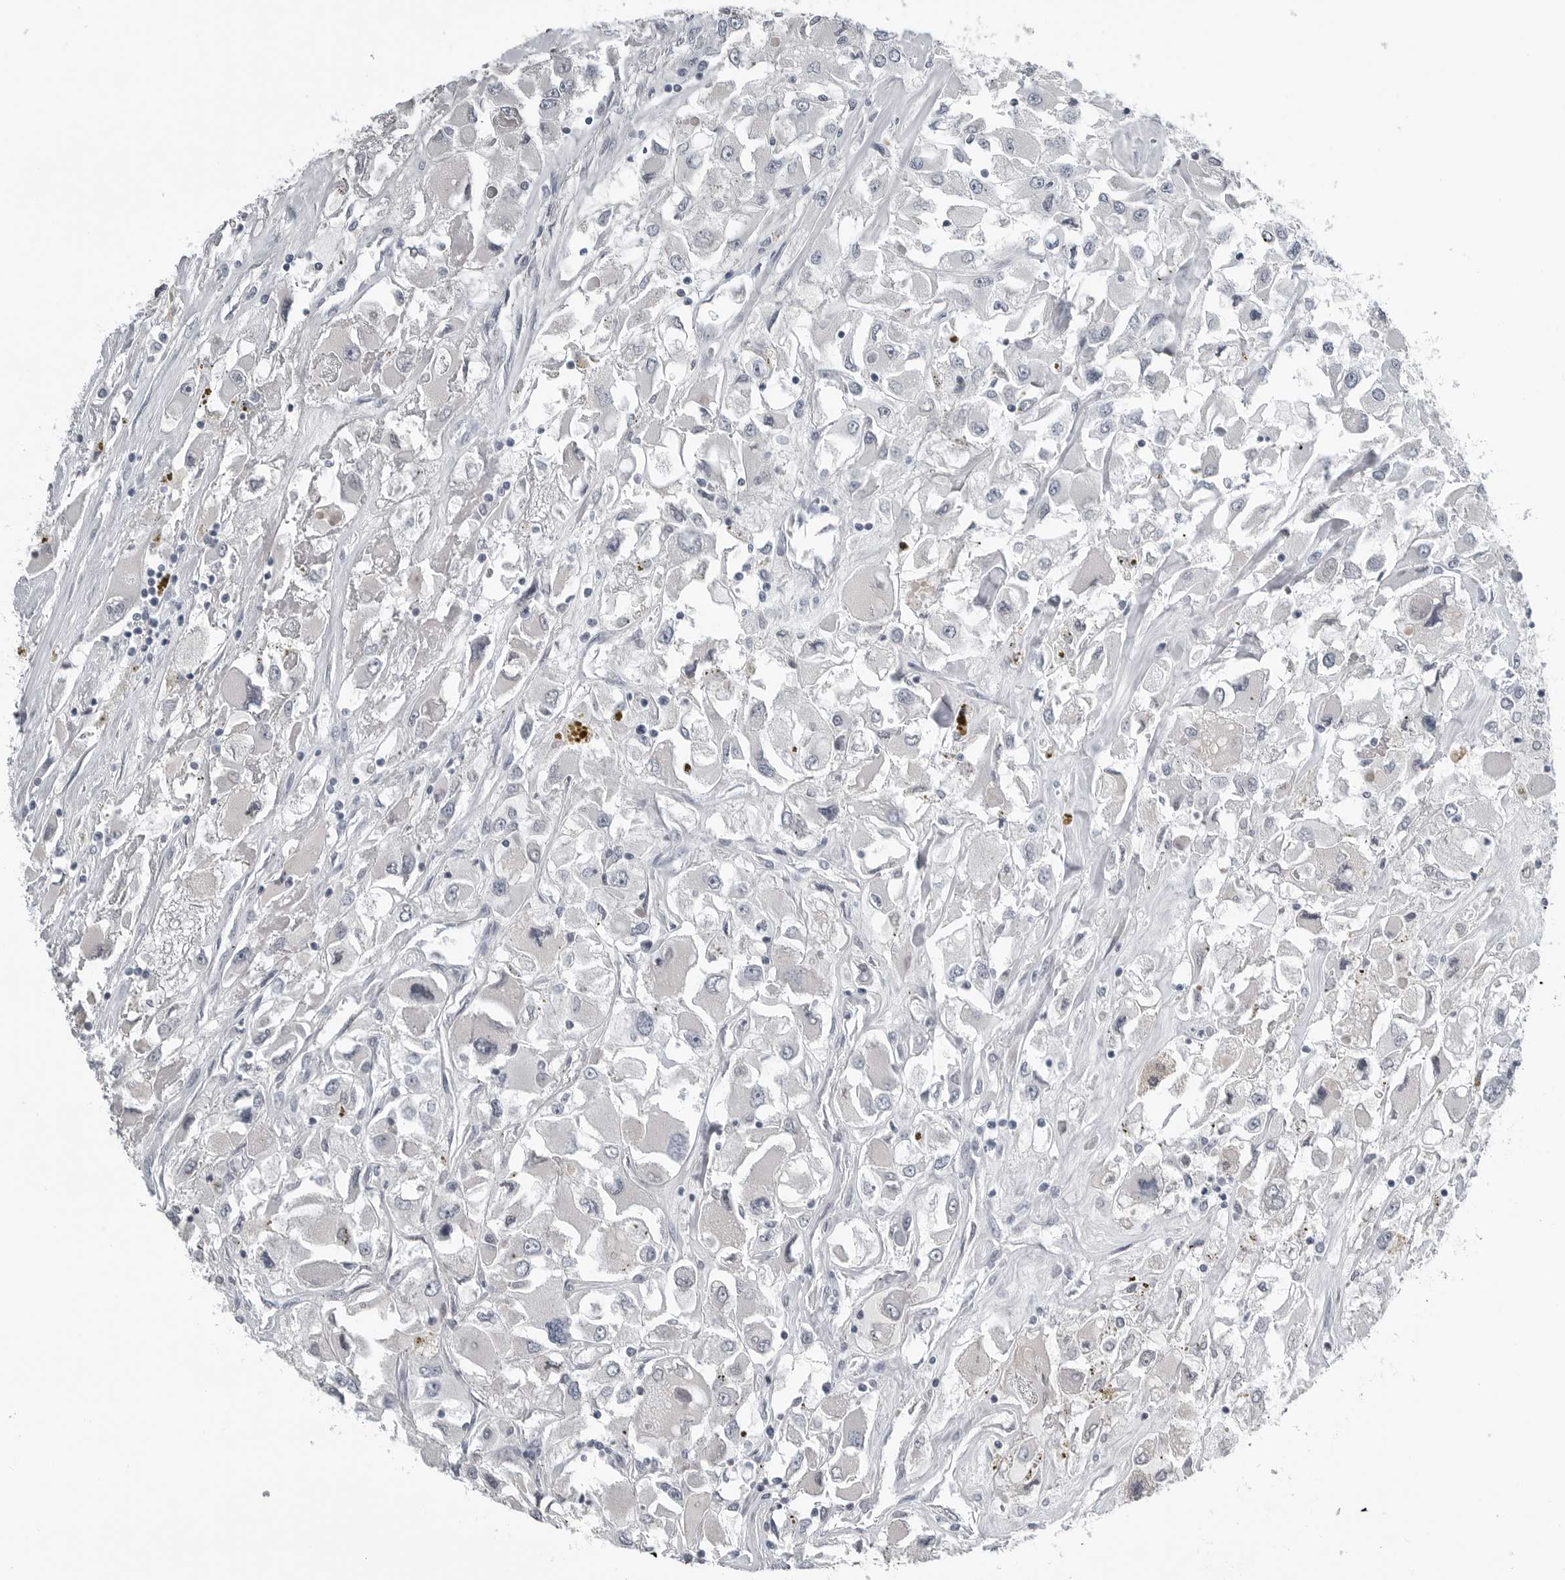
{"staining": {"intensity": "negative", "quantity": "none", "location": "none"}, "tissue": "renal cancer", "cell_type": "Tumor cells", "image_type": "cancer", "snomed": [{"axis": "morphology", "description": "Adenocarcinoma, NOS"}, {"axis": "topography", "description": "Kidney"}], "caption": "Human adenocarcinoma (renal) stained for a protein using immunohistochemistry (IHC) displays no positivity in tumor cells.", "gene": "SPINK1", "patient": {"sex": "female", "age": 52}}